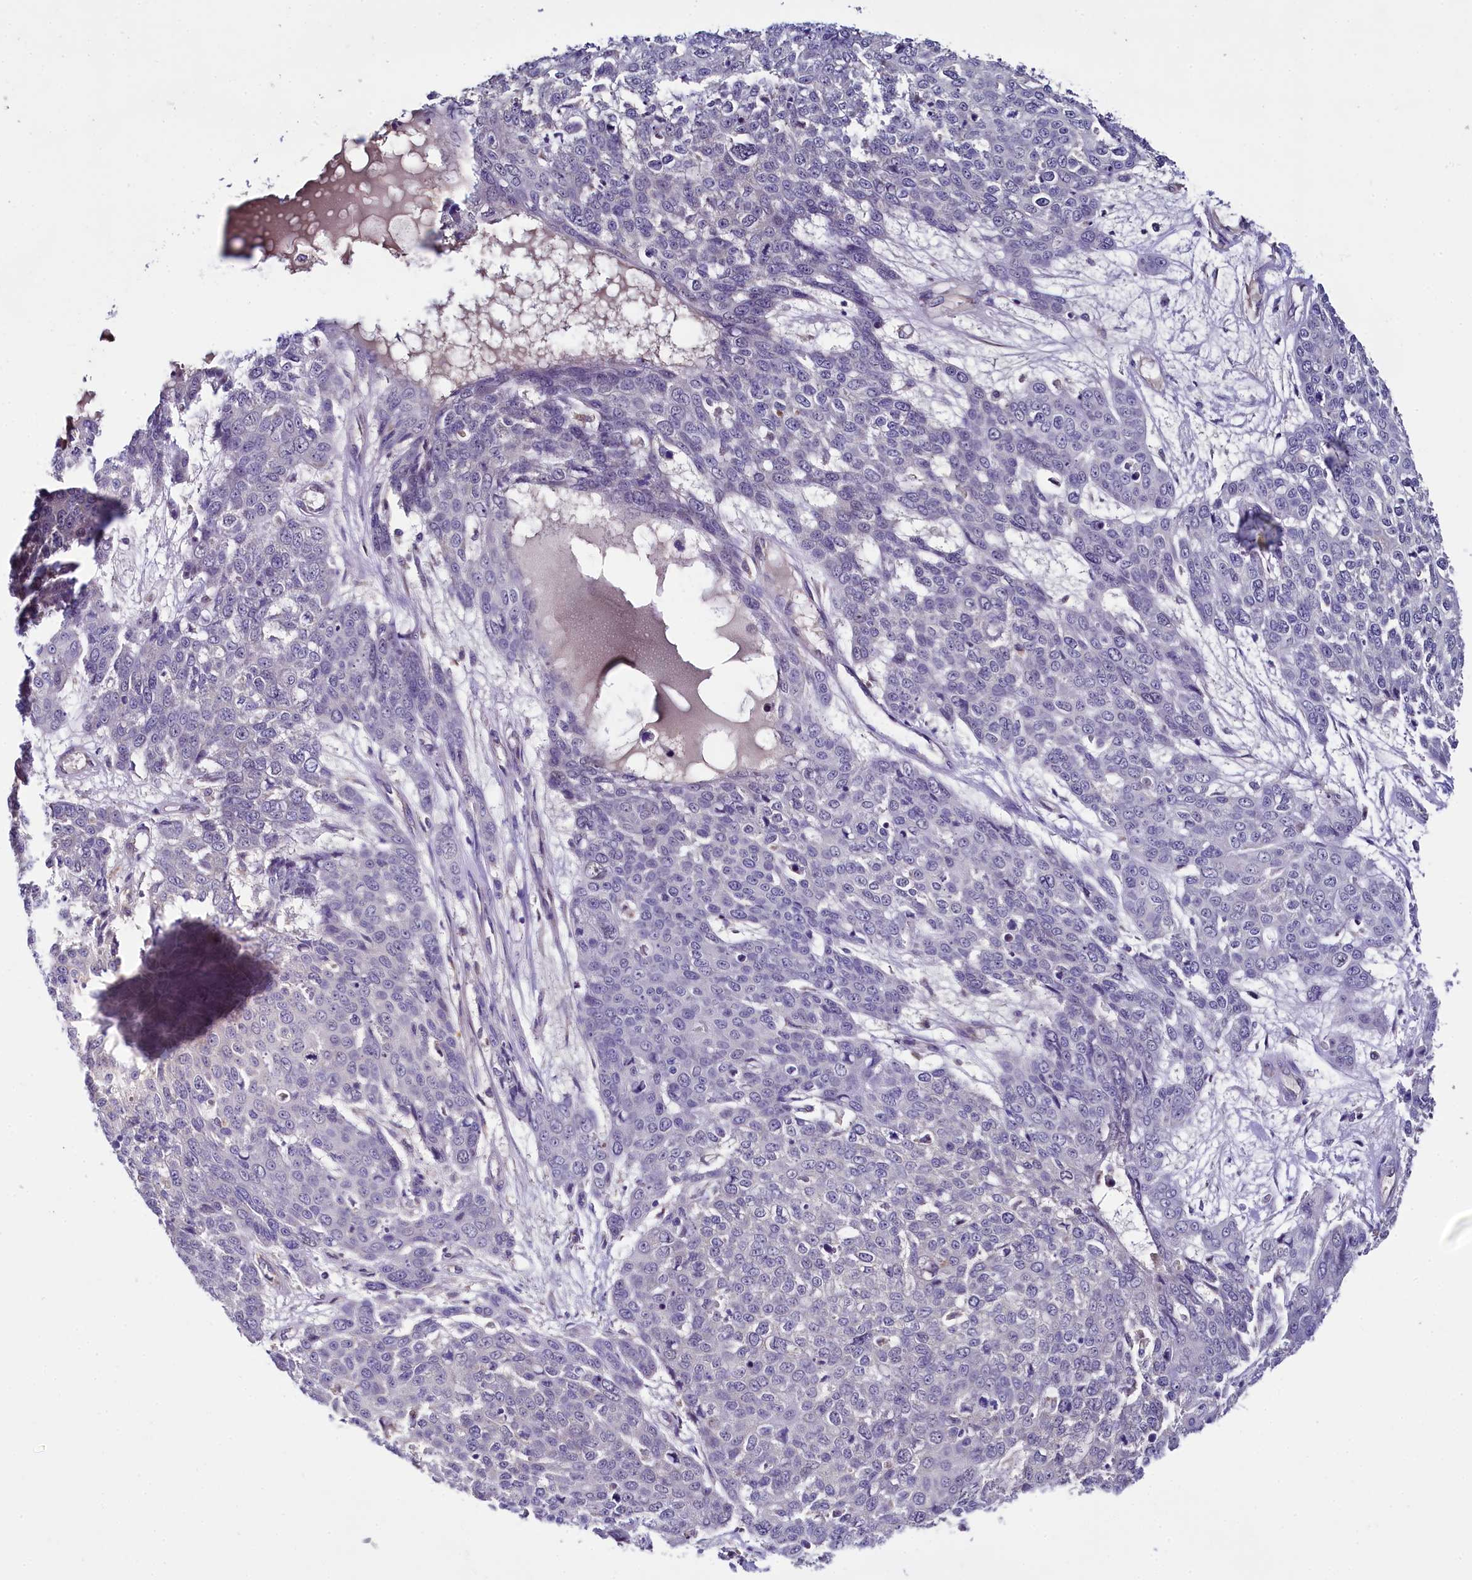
{"staining": {"intensity": "negative", "quantity": "none", "location": "none"}, "tissue": "skin cancer", "cell_type": "Tumor cells", "image_type": "cancer", "snomed": [{"axis": "morphology", "description": "Squamous cell carcinoma, NOS"}, {"axis": "topography", "description": "Skin"}], "caption": "Immunohistochemistry micrograph of neoplastic tissue: squamous cell carcinoma (skin) stained with DAB (3,3'-diaminobenzidine) demonstrates no significant protein expression in tumor cells.", "gene": "MRPL57", "patient": {"sex": "male", "age": 71}}